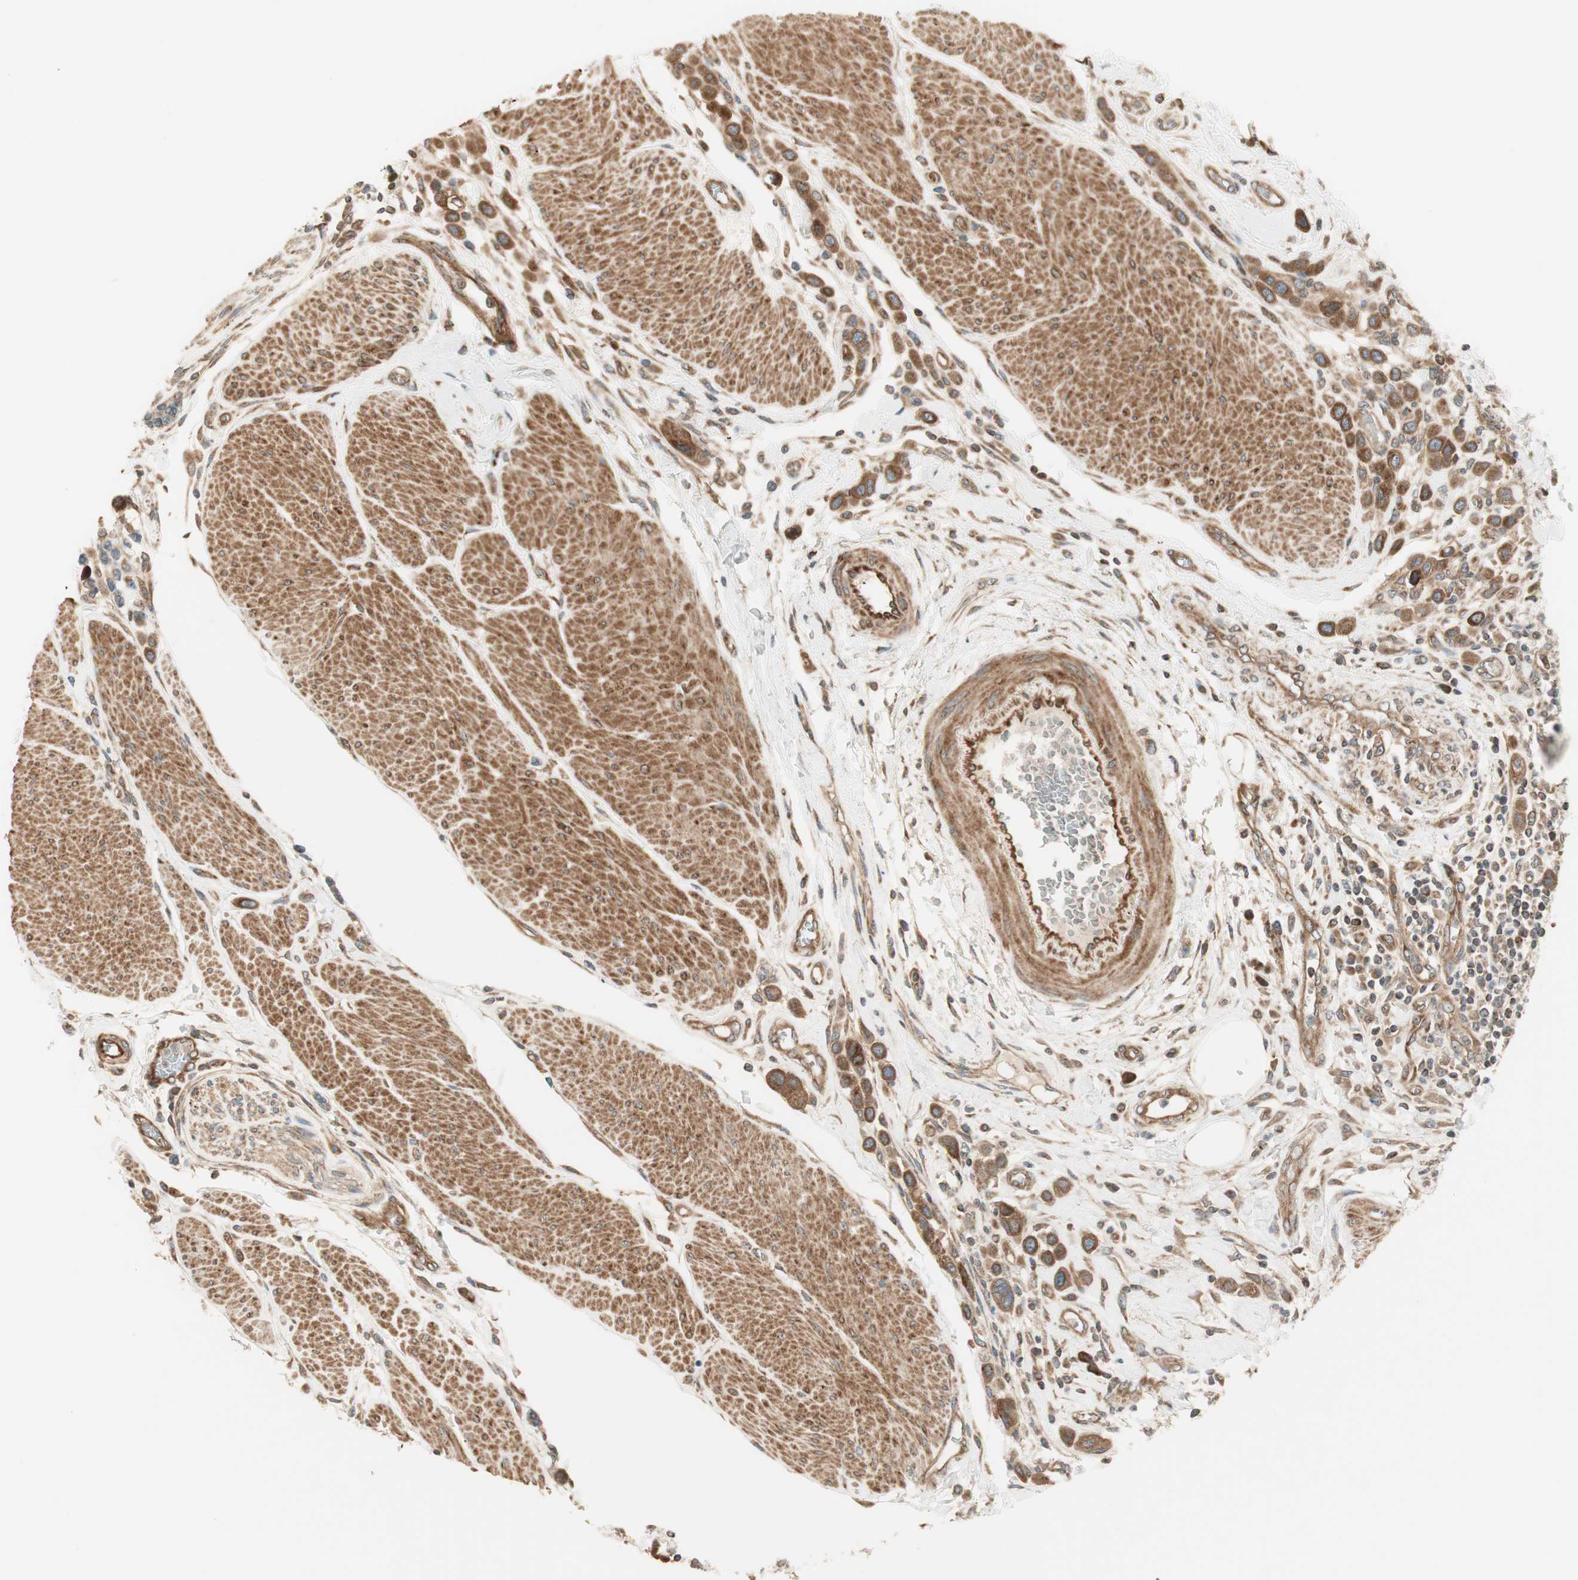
{"staining": {"intensity": "strong", "quantity": ">75%", "location": "cytoplasmic/membranous"}, "tissue": "urothelial cancer", "cell_type": "Tumor cells", "image_type": "cancer", "snomed": [{"axis": "morphology", "description": "Urothelial carcinoma, High grade"}, {"axis": "topography", "description": "Urinary bladder"}], "caption": "Immunohistochemistry (IHC) of urothelial cancer reveals high levels of strong cytoplasmic/membranous positivity in about >75% of tumor cells.", "gene": "CTTNBP2NL", "patient": {"sex": "male", "age": 50}}